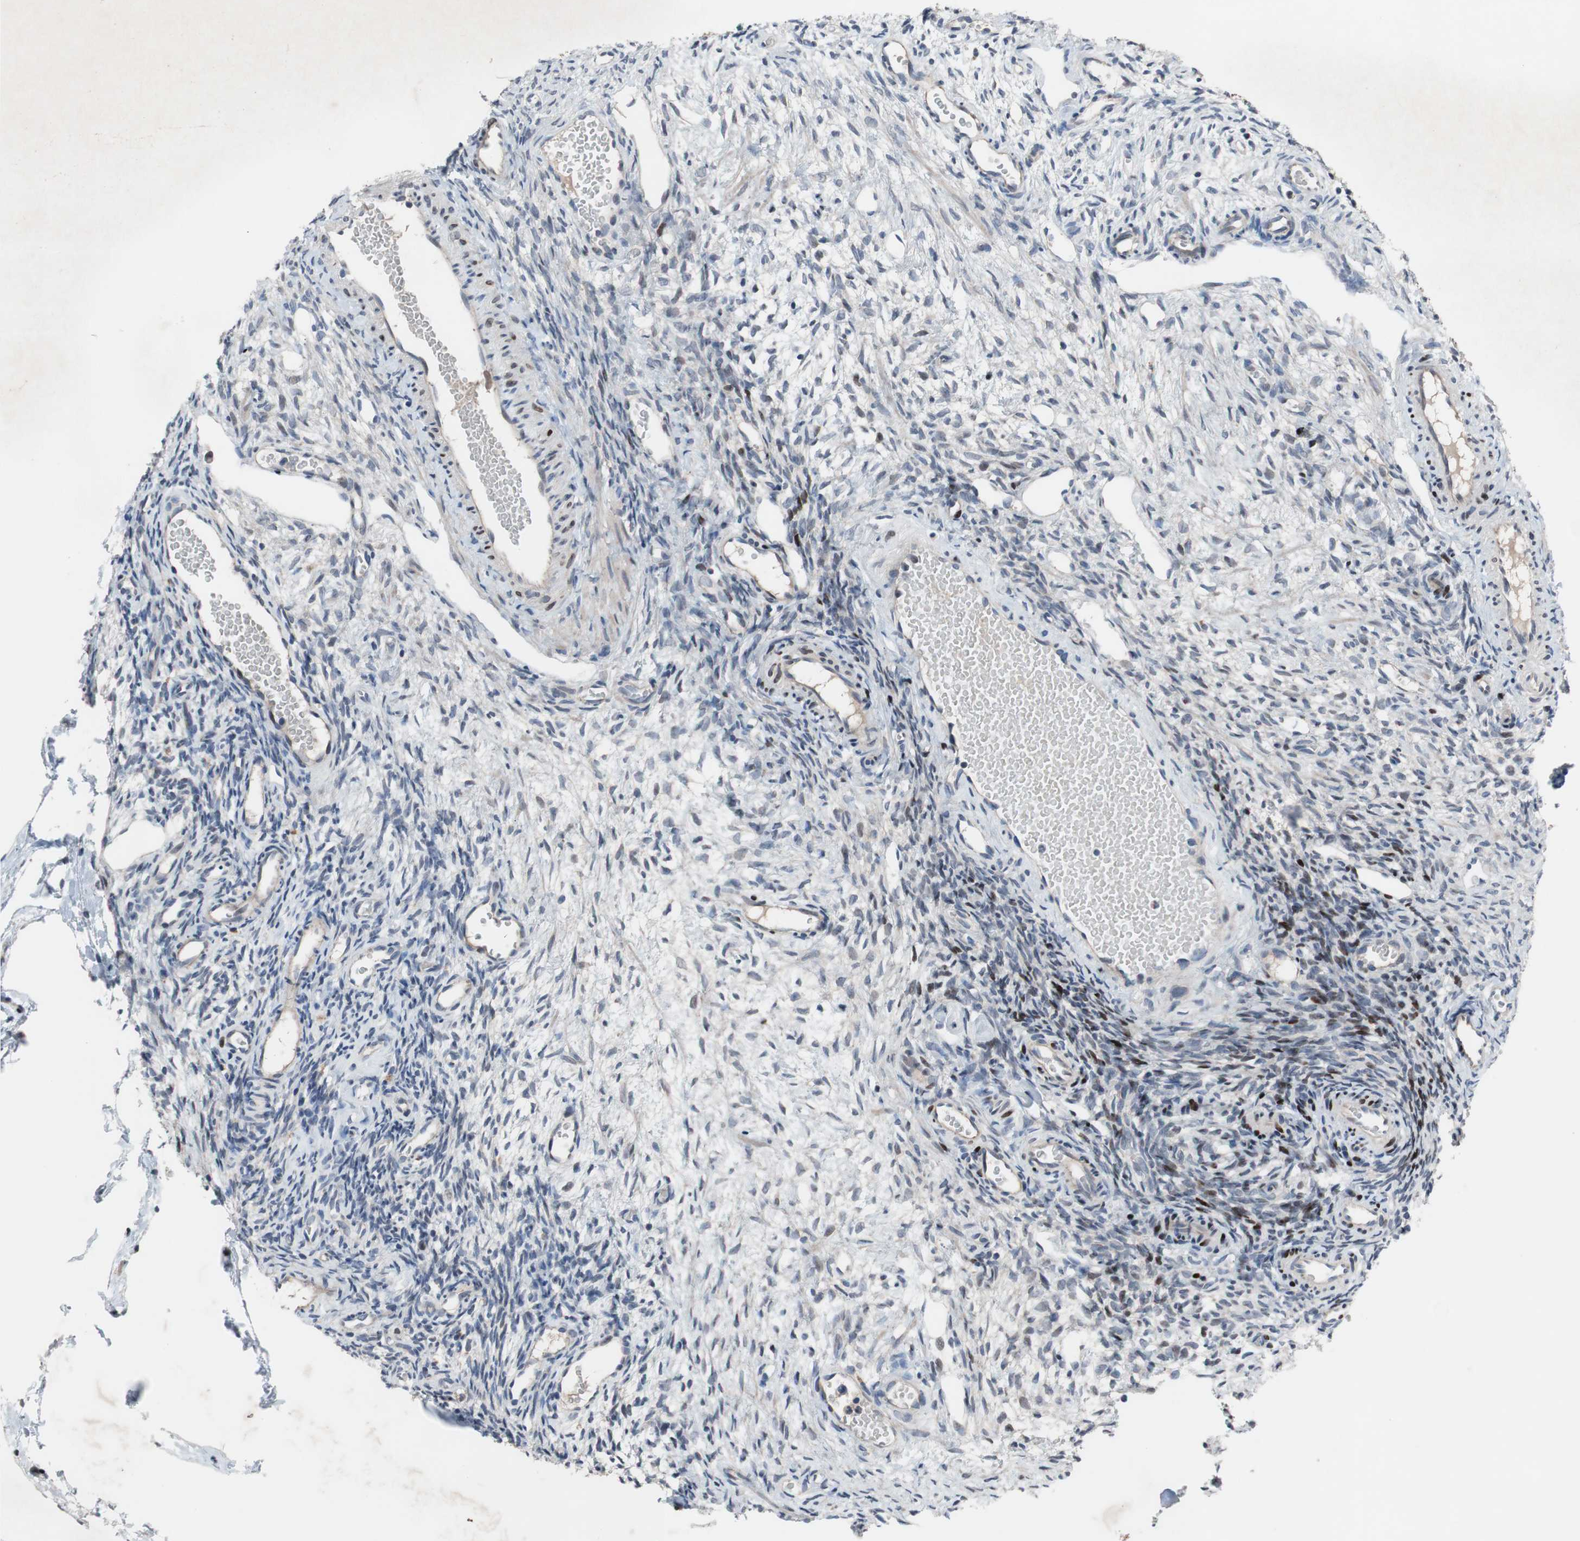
{"staining": {"intensity": "negative", "quantity": "none", "location": "none"}, "tissue": "ovary", "cell_type": "Ovarian stroma cells", "image_type": "normal", "snomed": [{"axis": "morphology", "description": "Normal tissue, NOS"}, {"axis": "topography", "description": "Ovary"}], "caption": "Benign ovary was stained to show a protein in brown. There is no significant staining in ovarian stroma cells. (Stains: DAB IHC with hematoxylin counter stain, Microscopy: brightfield microscopy at high magnification).", "gene": "MUTYH", "patient": {"sex": "female", "age": 35}}